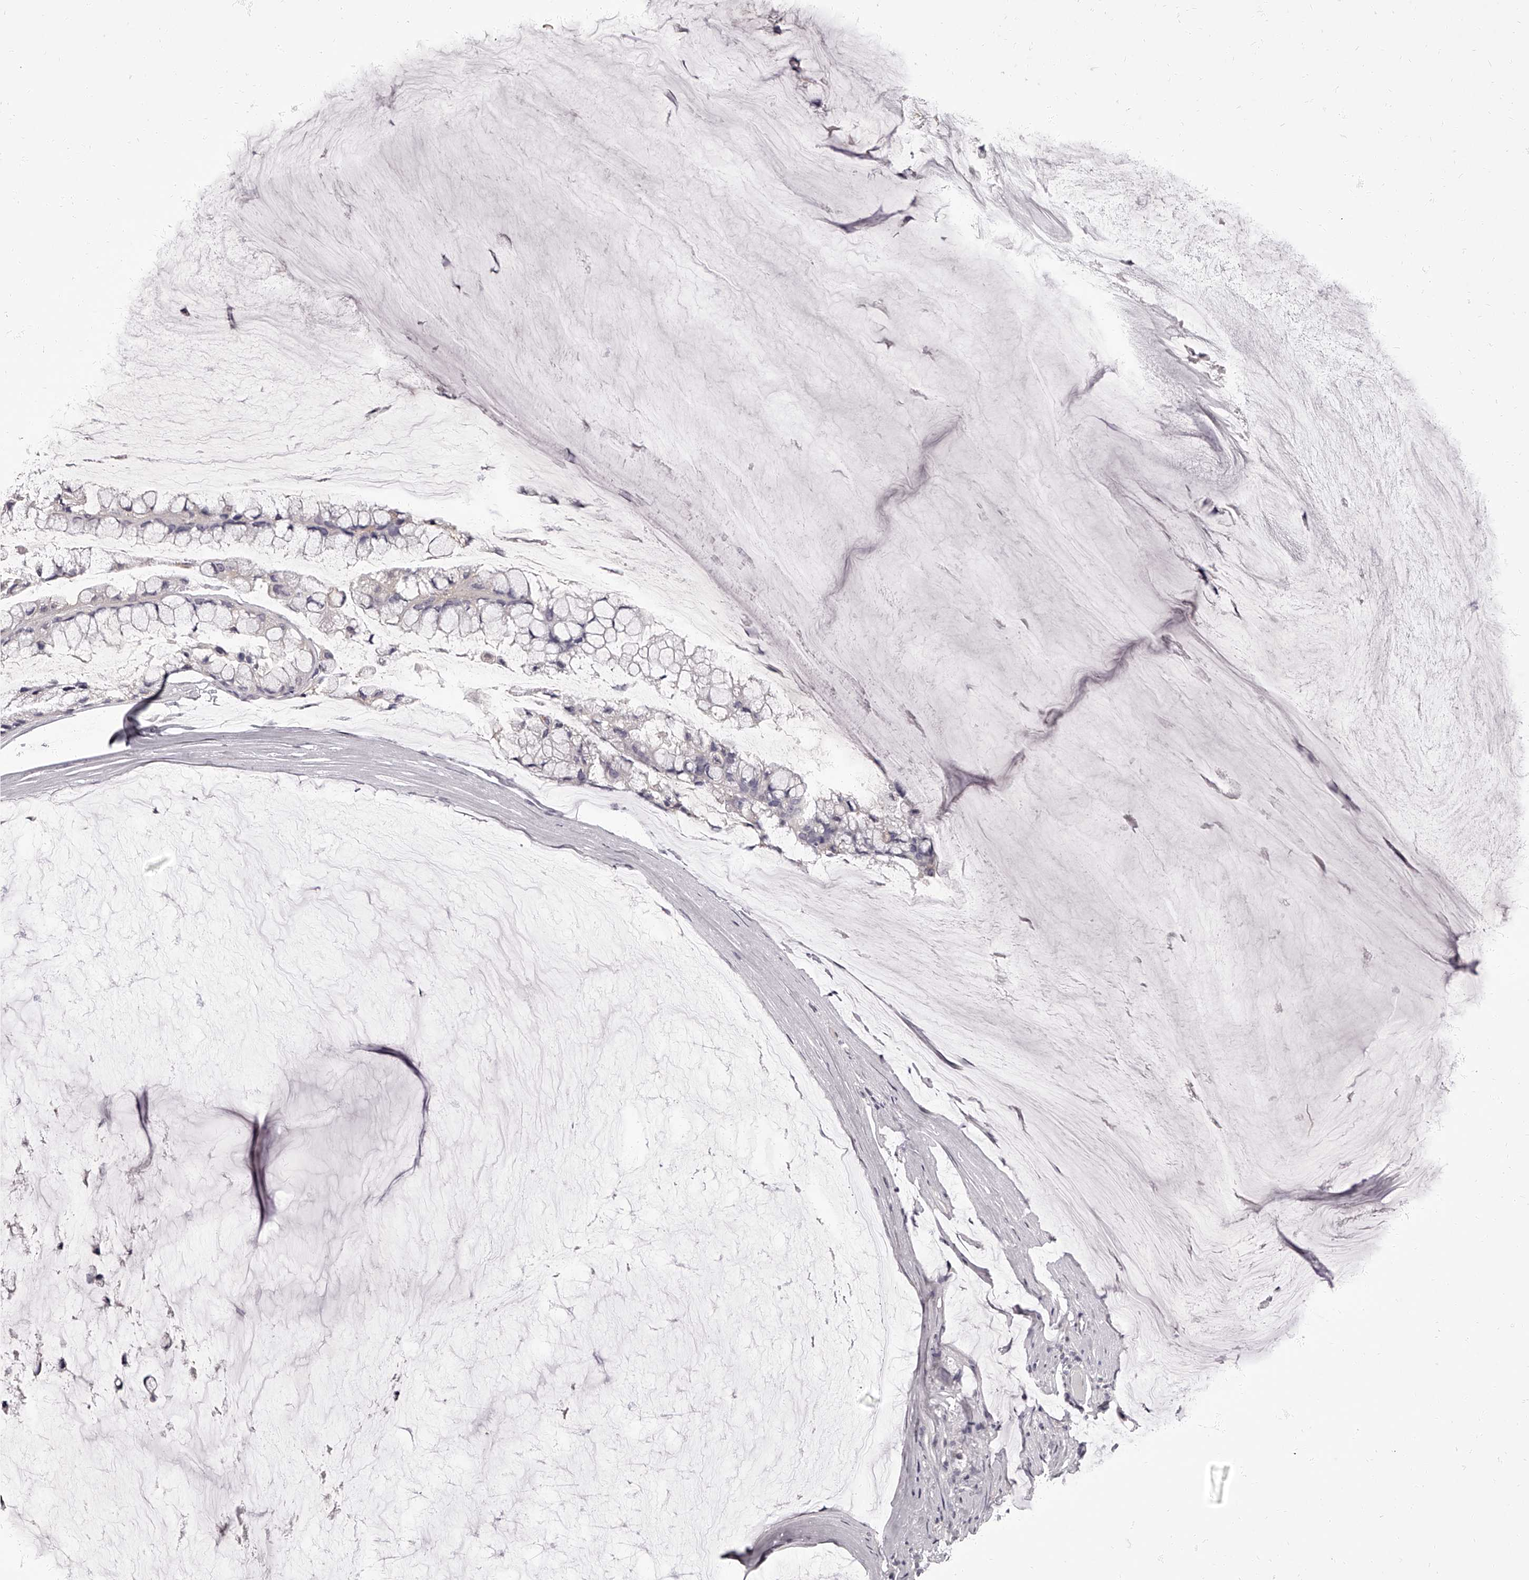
{"staining": {"intensity": "negative", "quantity": "none", "location": "none"}, "tissue": "ovarian cancer", "cell_type": "Tumor cells", "image_type": "cancer", "snomed": [{"axis": "morphology", "description": "Cystadenocarcinoma, mucinous, NOS"}, {"axis": "topography", "description": "Ovary"}], "caption": "Immunohistochemical staining of mucinous cystadenocarcinoma (ovarian) displays no significant positivity in tumor cells.", "gene": "APEH", "patient": {"sex": "female", "age": 39}}